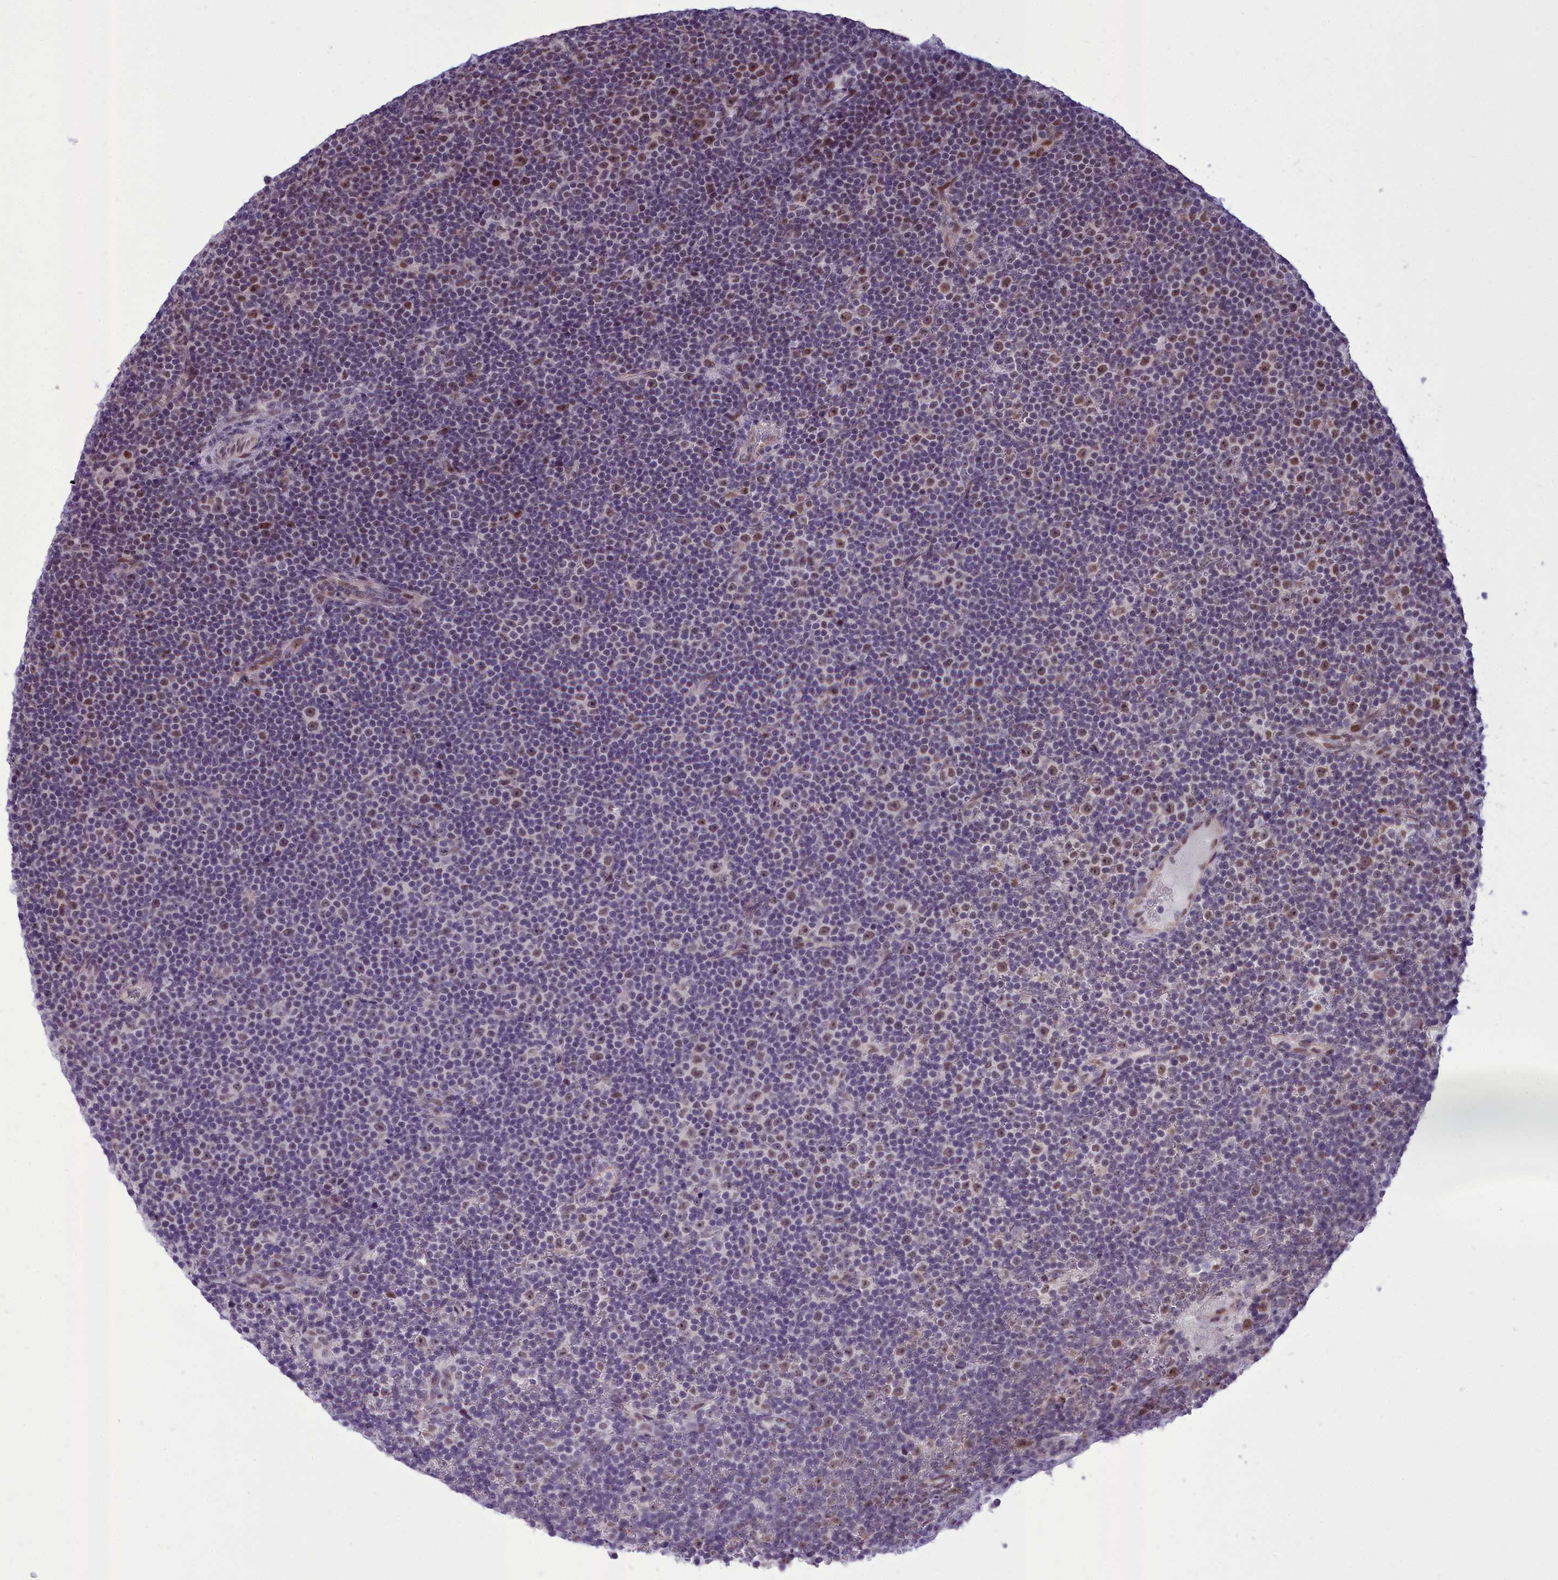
{"staining": {"intensity": "moderate", "quantity": "<25%", "location": "nuclear"}, "tissue": "lymphoma", "cell_type": "Tumor cells", "image_type": "cancer", "snomed": [{"axis": "morphology", "description": "Malignant lymphoma, non-Hodgkin's type, Low grade"}, {"axis": "topography", "description": "Lymph node"}], "caption": "Immunohistochemistry (IHC) image of neoplastic tissue: human lymphoma stained using immunohistochemistry (IHC) displays low levels of moderate protein expression localized specifically in the nuclear of tumor cells, appearing as a nuclear brown color.", "gene": "CEACAM19", "patient": {"sex": "female", "age": 67}}